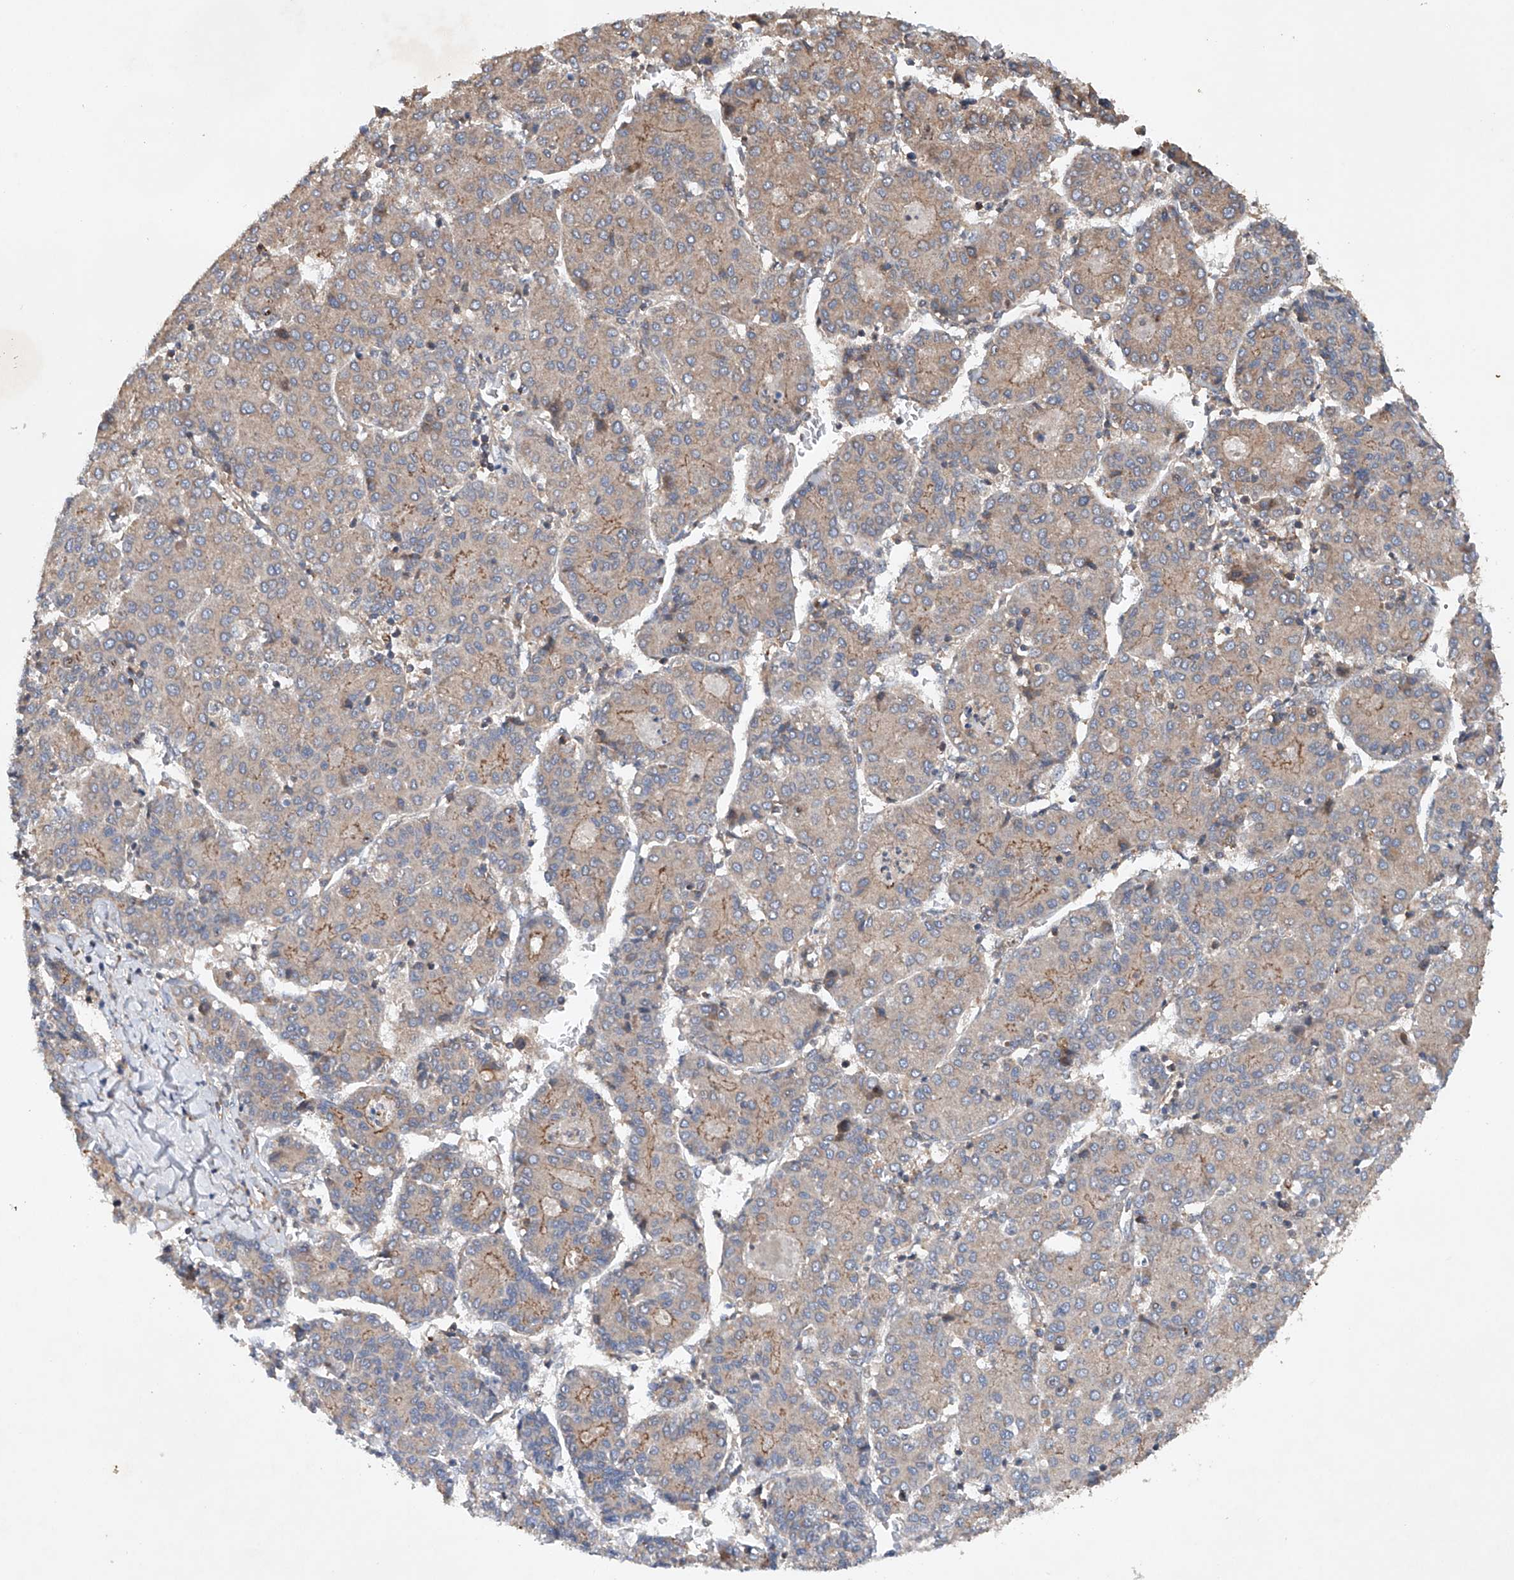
{"staining": {"intensity": "weak", "quantity": ">75%", "location": "cytoplasmic/membranous"}, "tissue": "liver cancer", "cell_type": "Tumor cells", "image_type": "cancer", "snomed": [{"axis": "morphology", "description": "Carcinoma, Hepatocellular, NOS"}, {"axis": "topography", "description": "Liver"}], "caption": "Protein staining by IHC displays weak cytoplasmic/membranous expression in about >75% of tumor cells in hepatocellular carcinoma (liver).", "gene": "CEP85L", "patient": {"sex": "male", "age": 65}}